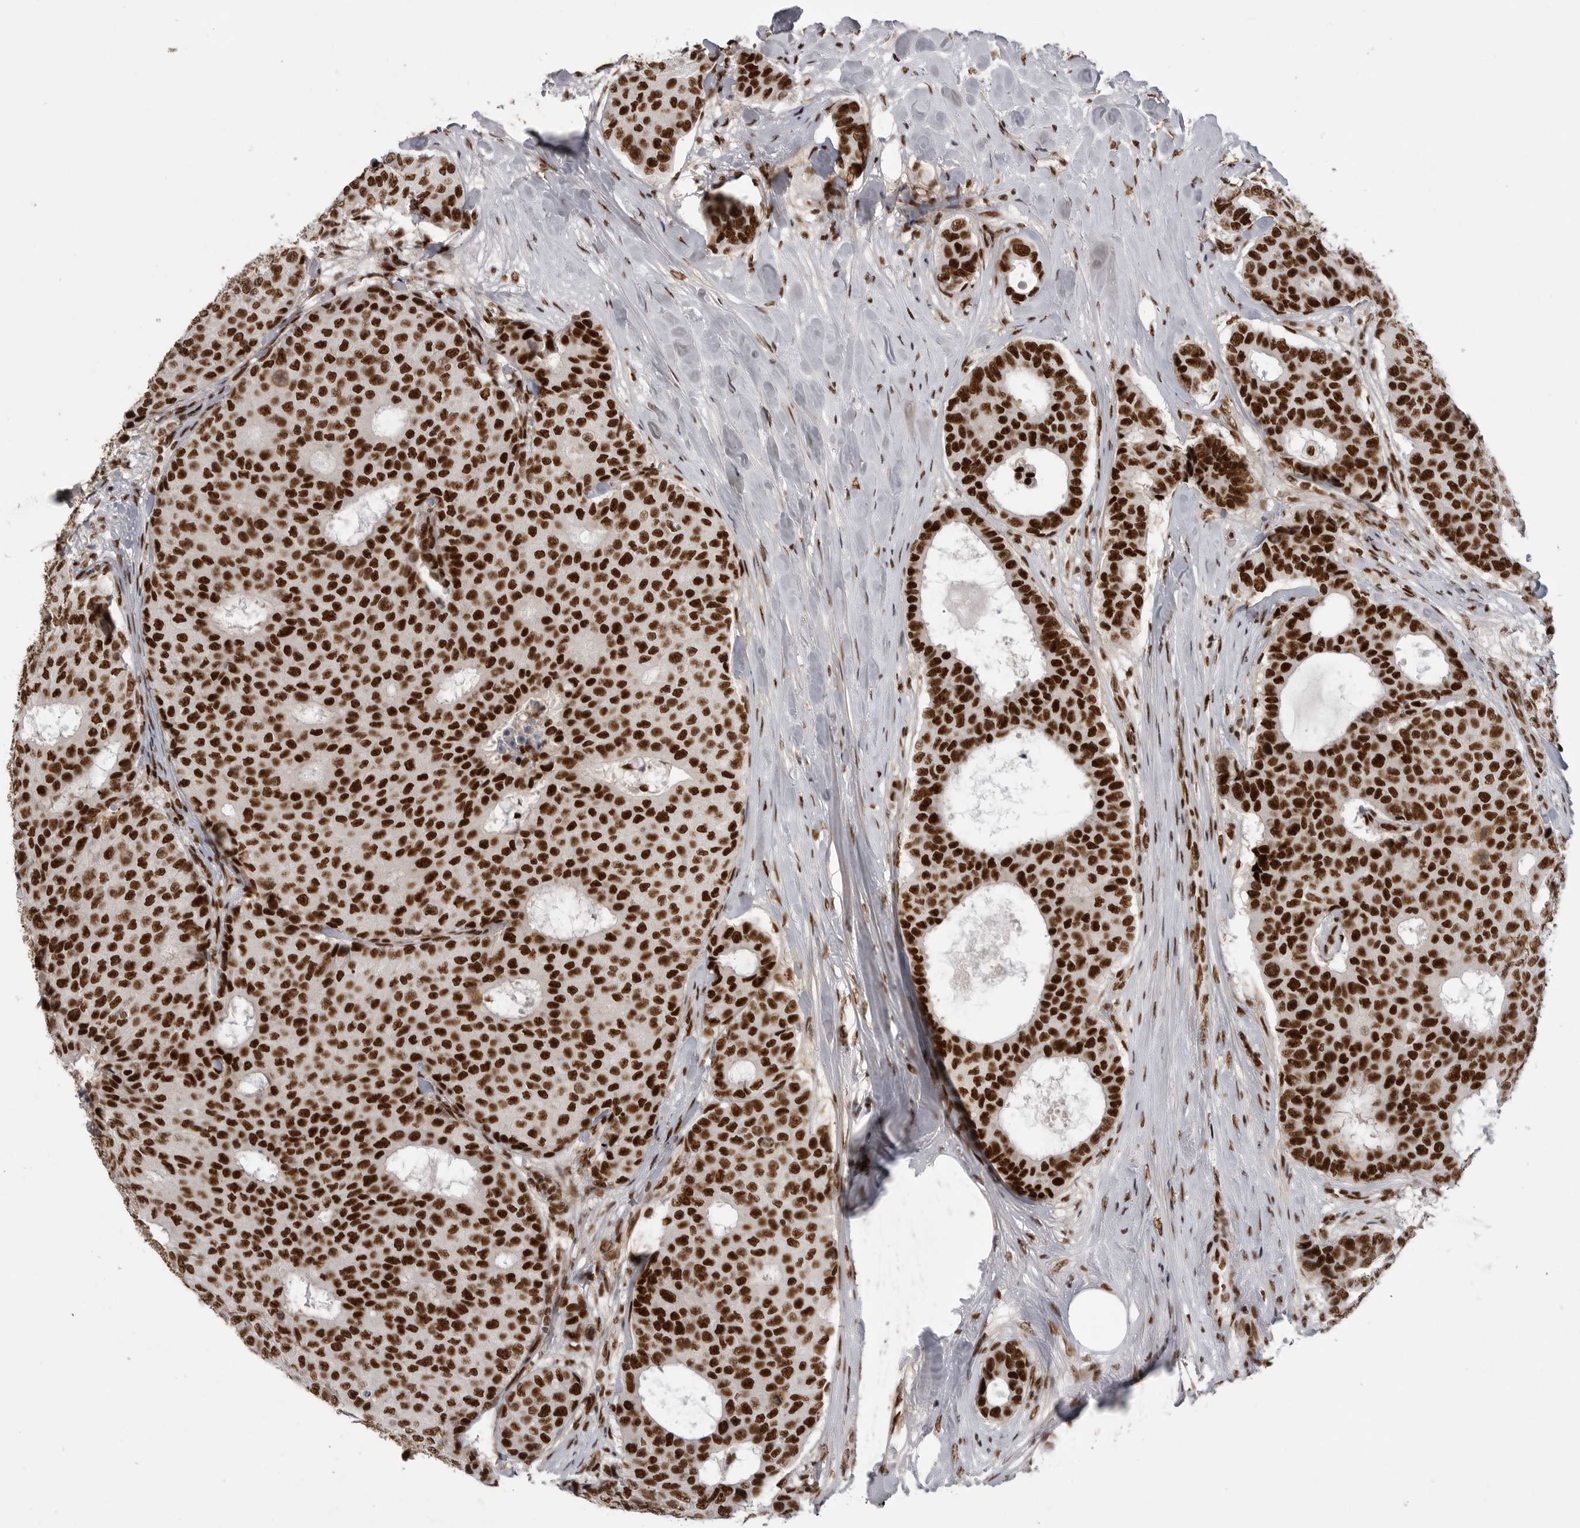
{"staining": {"intensity": "strong", "quantity": ">75%", "location": "nuclear"}, "tissue": "breast cancer", "cell_type": "Tumor cells", "image_type": "cancer", "snomed": [{"axis": "morphology", "description": "Duct carcinoma"}, {"axis": "topography", "description": "Breast"}], "caption": "This photomicrograph exhibits IHC staining of human invasive ductal carcinoma (breast), with high strong nuclear expression in about >75% of tumor cells.", "gene": "PPP1R8", "patient": {"sex": "female", "age": 75}}